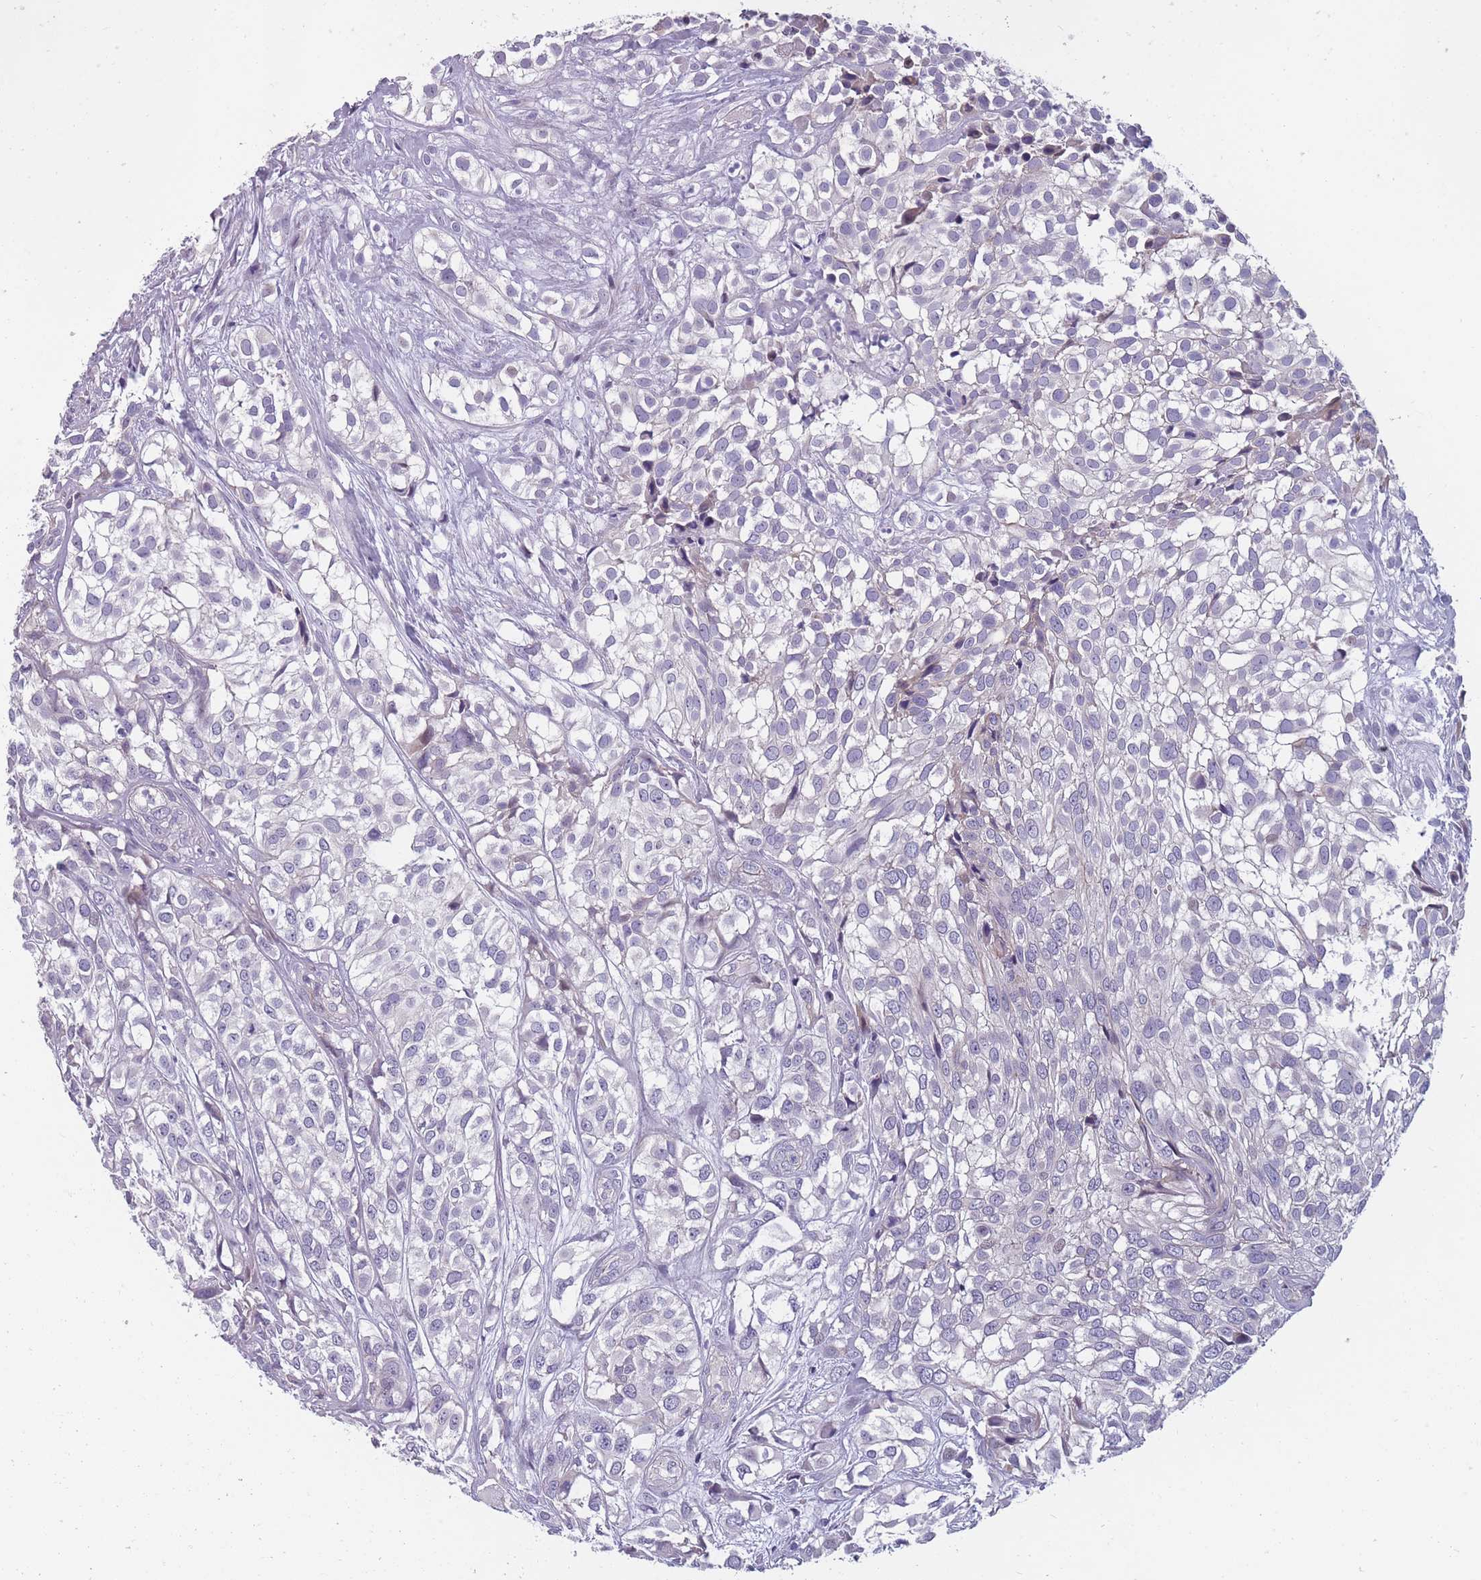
{"staining": {"intensity": "negative", "quantity": "none", "location": "none"}, "tissue": "urothelial cancer", "cell_type": "Tumor cells", "image_type": "cancer", "snomed": [{"axis": "morphology", "description": "Urothelial carcinoma, High grade"}, {"axis": "topography", "description": "Urinary bladder"}], "caption": "Immunohistochemistry (IHC) micrograph of human high-grade urothelial carcinoma stained for a protein (brown), which shows no expression in tumor cells.", "gene": "FAM83F", "patient": {"sex": "male", "age": 56}}